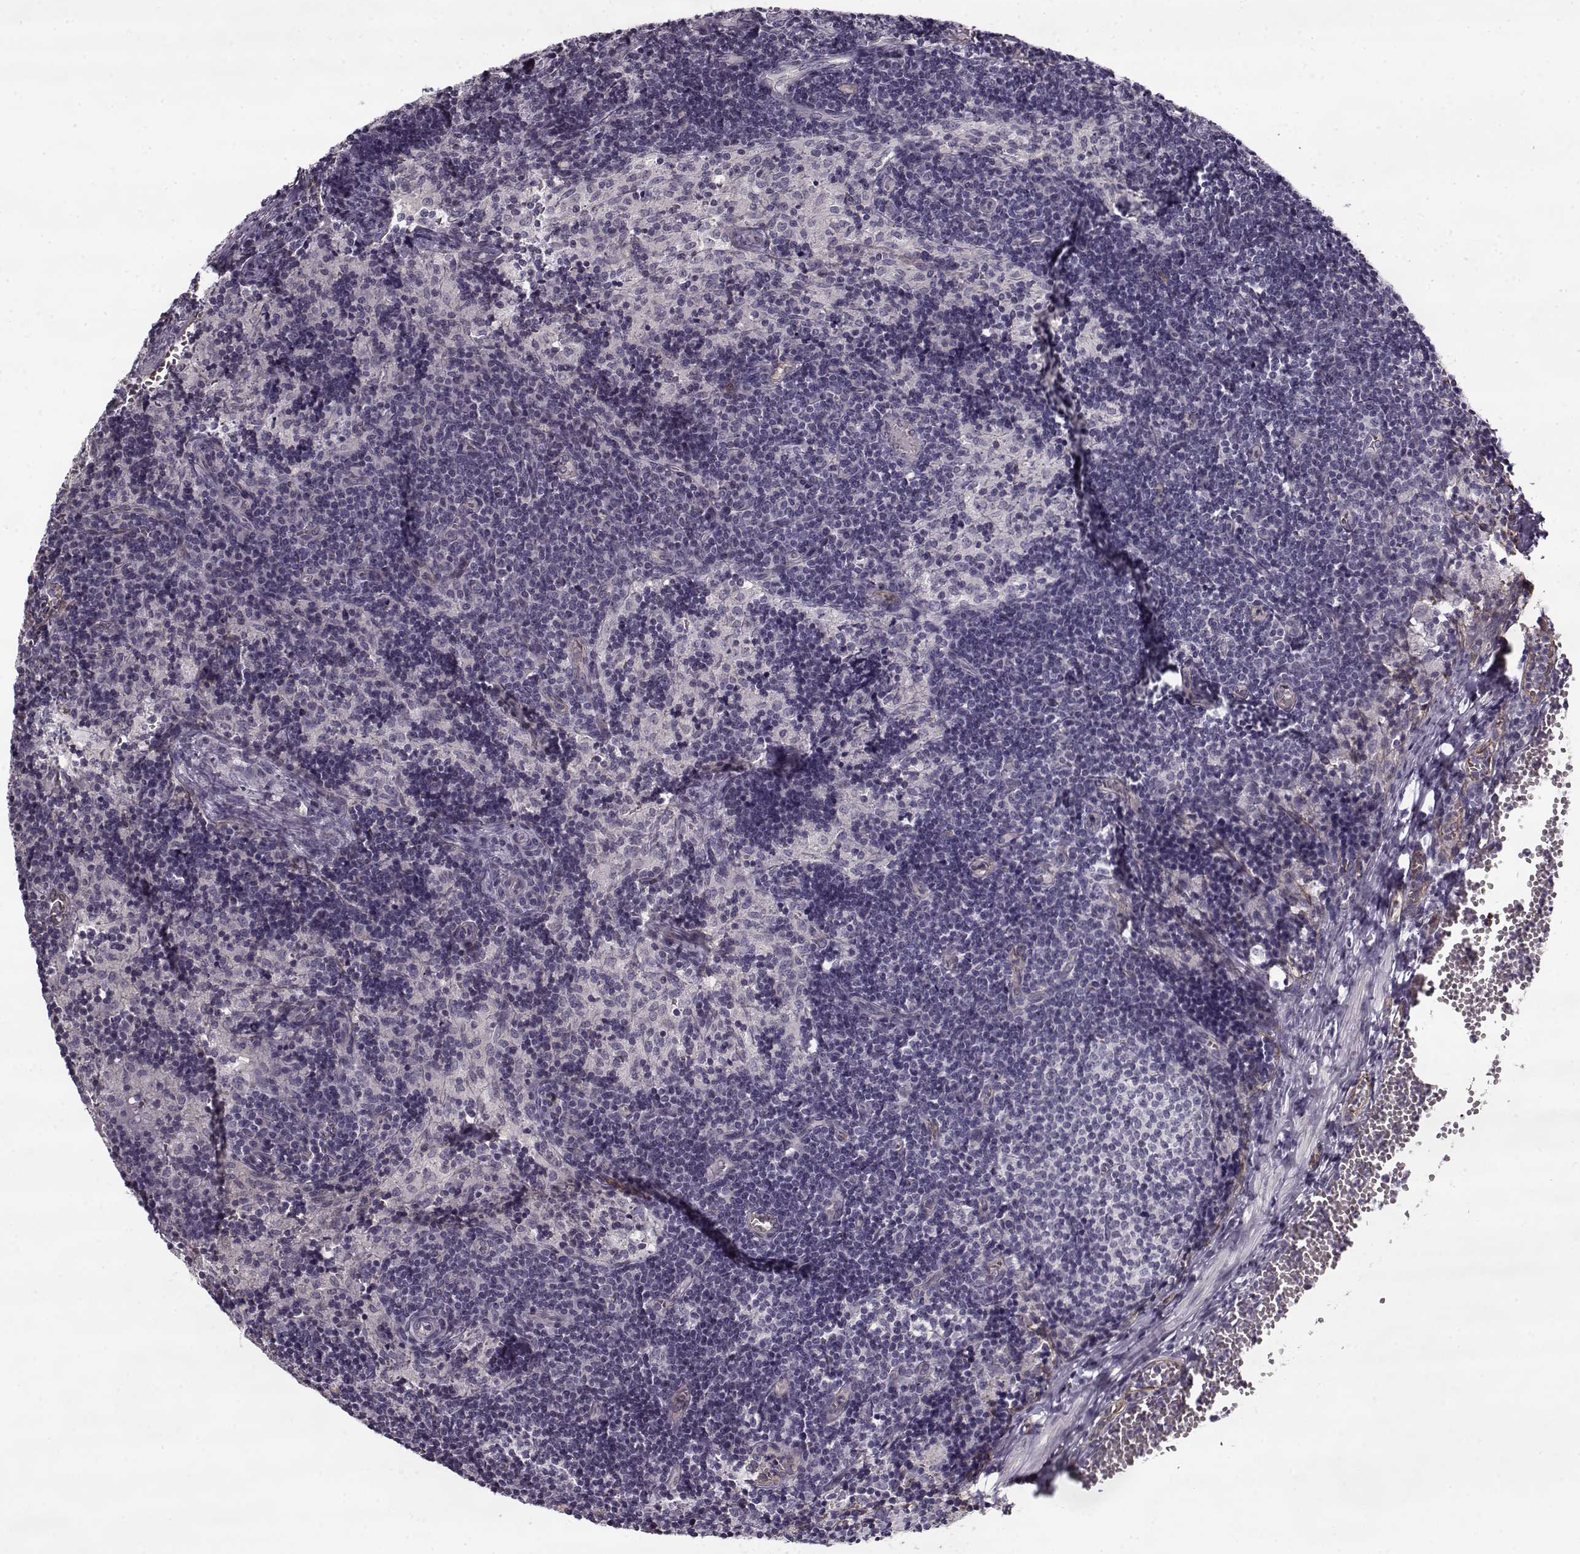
{"staining": {"intensity": "negative", "quantity": "none", "location": "none"}, "tissue": "lymph node", "cell_type": "Germinal center cells", "image_type": "normal", "snomed": [{"axis": "morphology", "description": "Normal tissue, NOS"}, {"axis": "topography", "description": "Lymph node"}], "caption": "High magnification brightfield microscopy of benign lymph node stained with DAB (brown) and counterstained with hematoxylin (blue): germinal center cells show no significant staining.", "gene": "PNMT", "patient": {"sex": "female", "age": 50}}